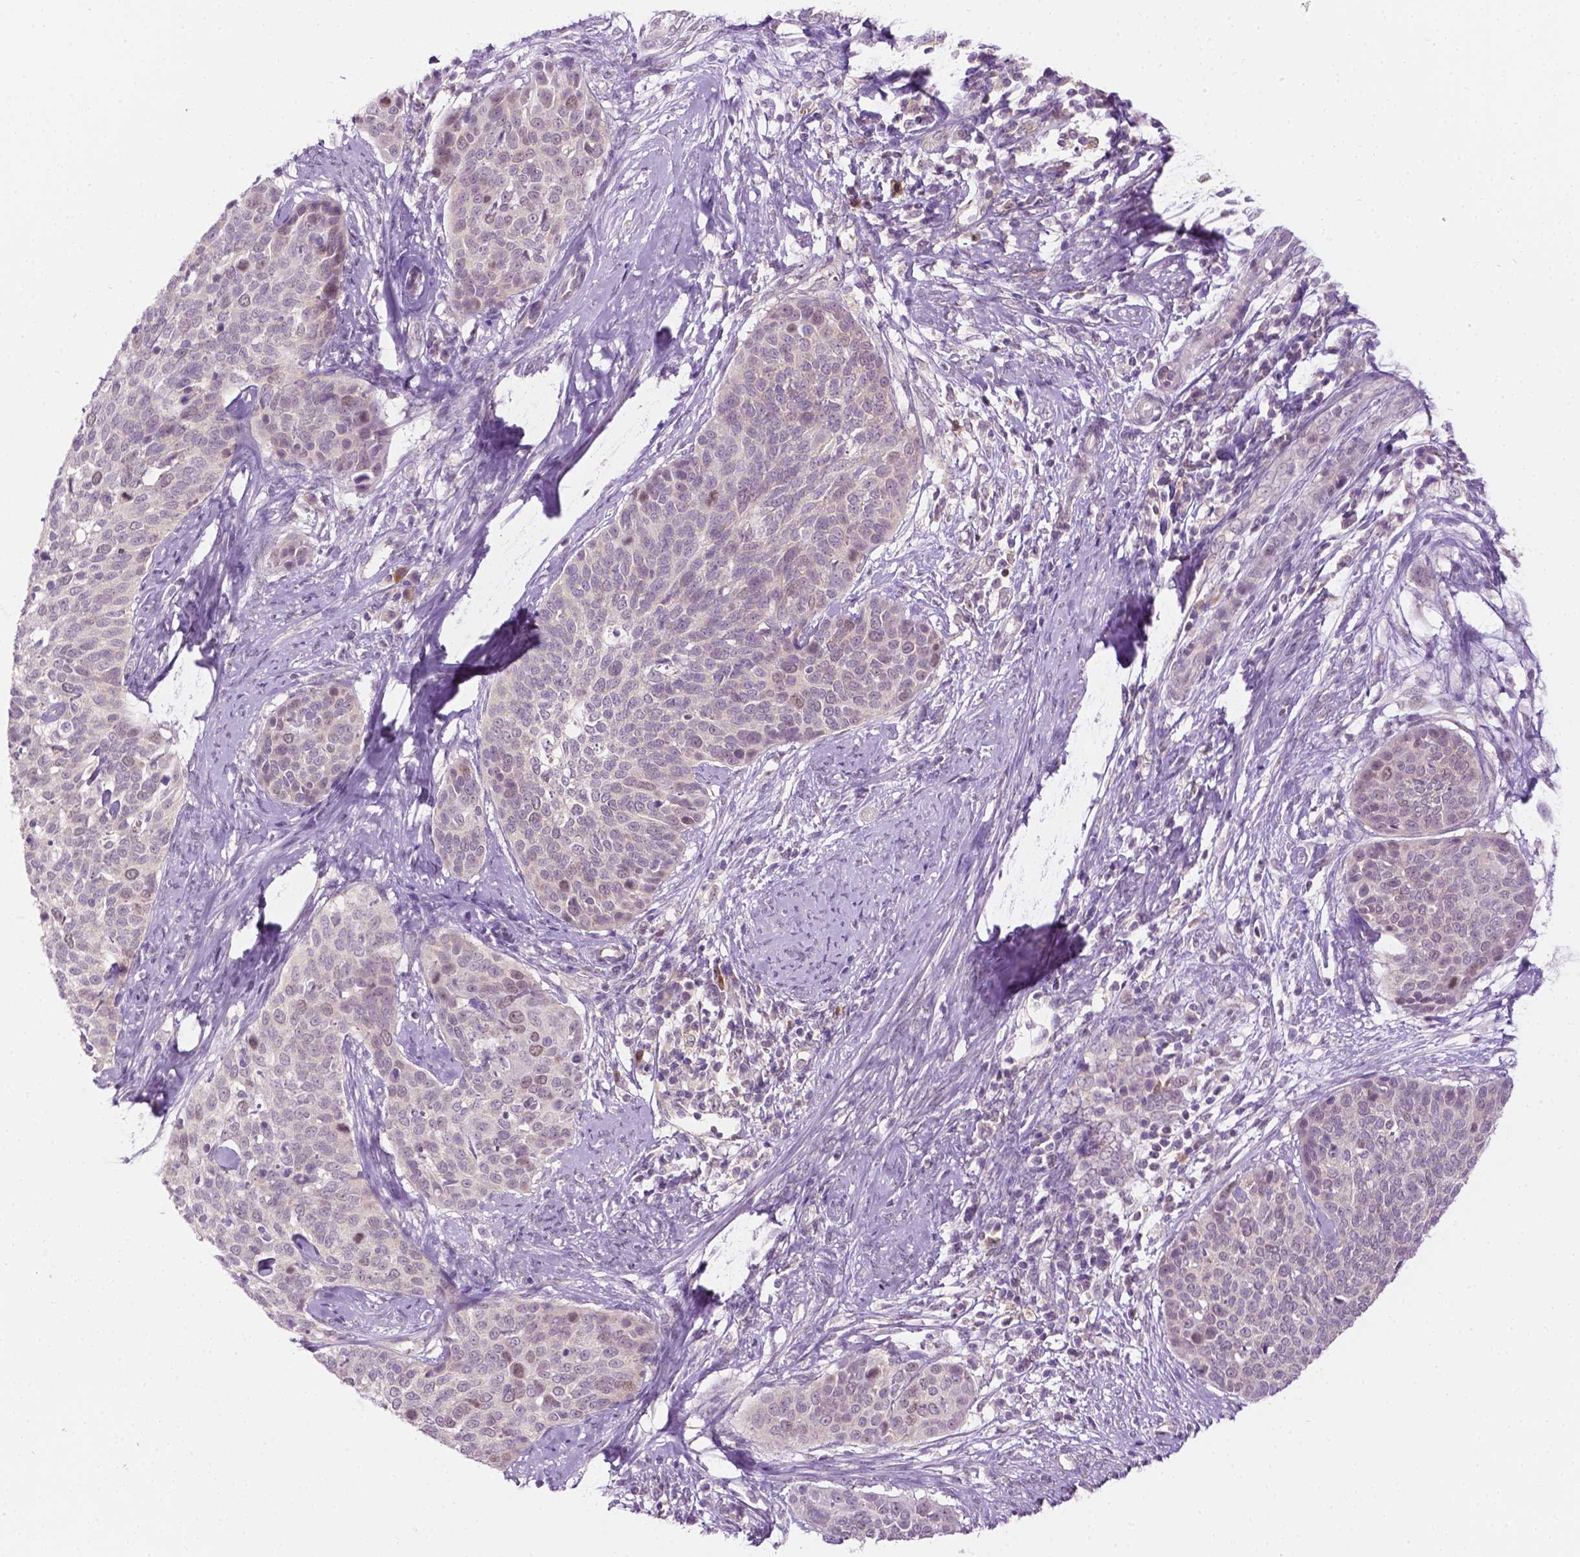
{"staining": {"intensity": "weak", "quantity": "<25%", "location": "nuclear"}, "tissue": "cervical cancer", "cell_type": "Tumor cells", "image_type": "cancer", "snomed": [{"axis": "morphology", "description": "Squamous cell carcinoma, NOS"}, {"axis": "topography", "description": "Cervix"}], "caption": "Human squamous cell carcinoma (cervical) stained for a protein using IHC shows no staining in tumor cells.", "gene": "DENND4A", "patient": {"sex": "female", "age": 69}}